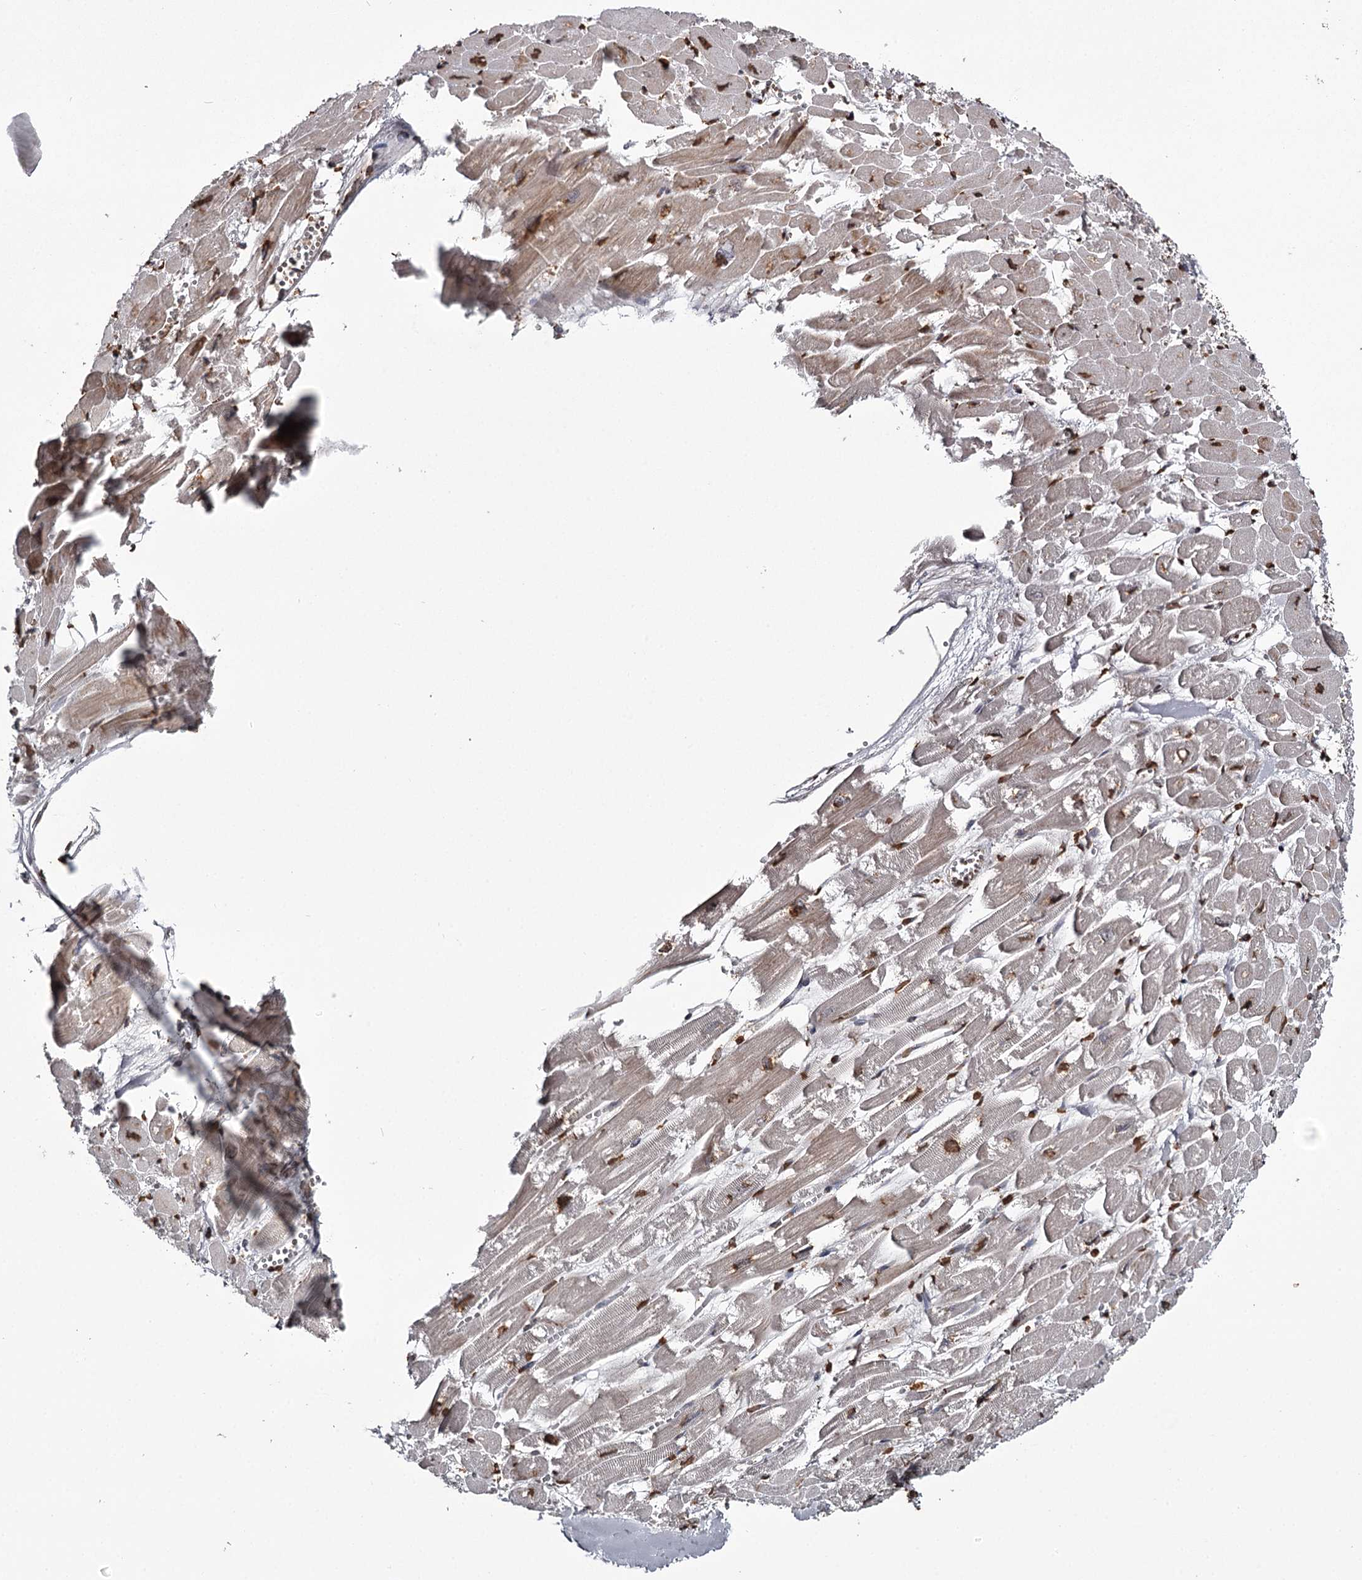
{"staining": {"intensity": "strong", "quantity": ">75%", "location": "cytoplasmic/membranous,nuclear"}, "tissue": "heart muscle", "cell_type": "Cardiomyocytes", "image_type": "normal", "snomed": [{"axis": "morphology", "description": "Normal tissue, NOS"}, {"axis": "topography", "description": "Heart"}], "caption": "Immunohistochemistry micrograph of unremarkable heart muscle: human heart muscle stained using immunohistochemistry demonstrates high levels of strong protein expression localized specifically in the cytoplasmic/membranous,nuclear of cardiomyocytes, appearing as a cytoplasmic/membranous,nuclear brown color.", "gene": "THYN1", "patient": {"sex": "male", "age": 54}}